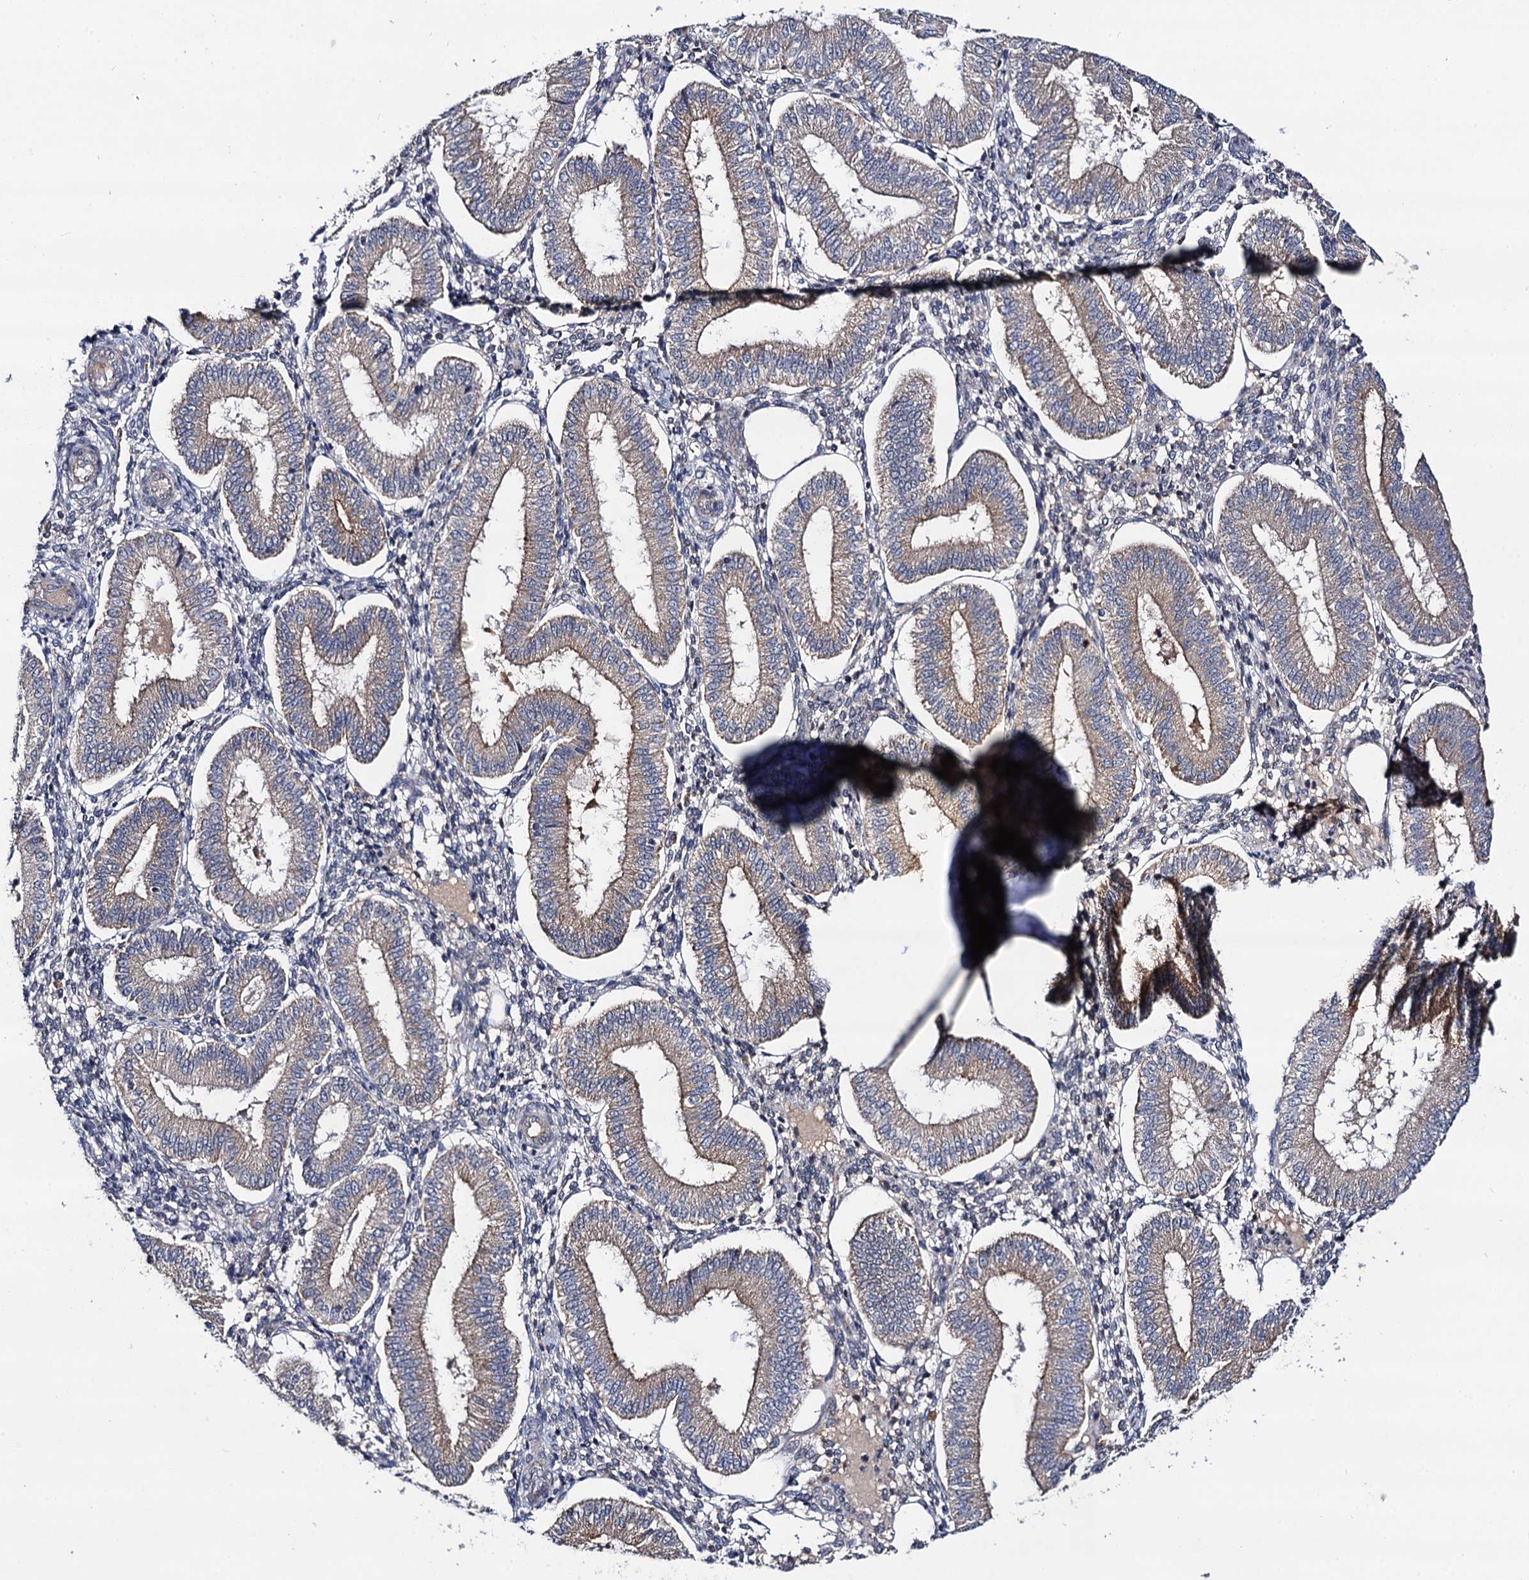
{"staining": {"intensity": "negative", "quantity": "none", "location": "none"}, "tissue": "endometrium", "cell_type": "Cells in endometrial stroma", "image_type": "normal", "snomed": [{"axis": "morphology", "description": "Normal tissue, NOS"}, {"axis": "topography", "description": "Endometrium"}], "caption": "Endometrium stained for a protein using immunohistochemistry reveals no expression cells in endometrial stroma.", "gene": "VPS37D", "patient": {"sex": "female", "age": 39}}